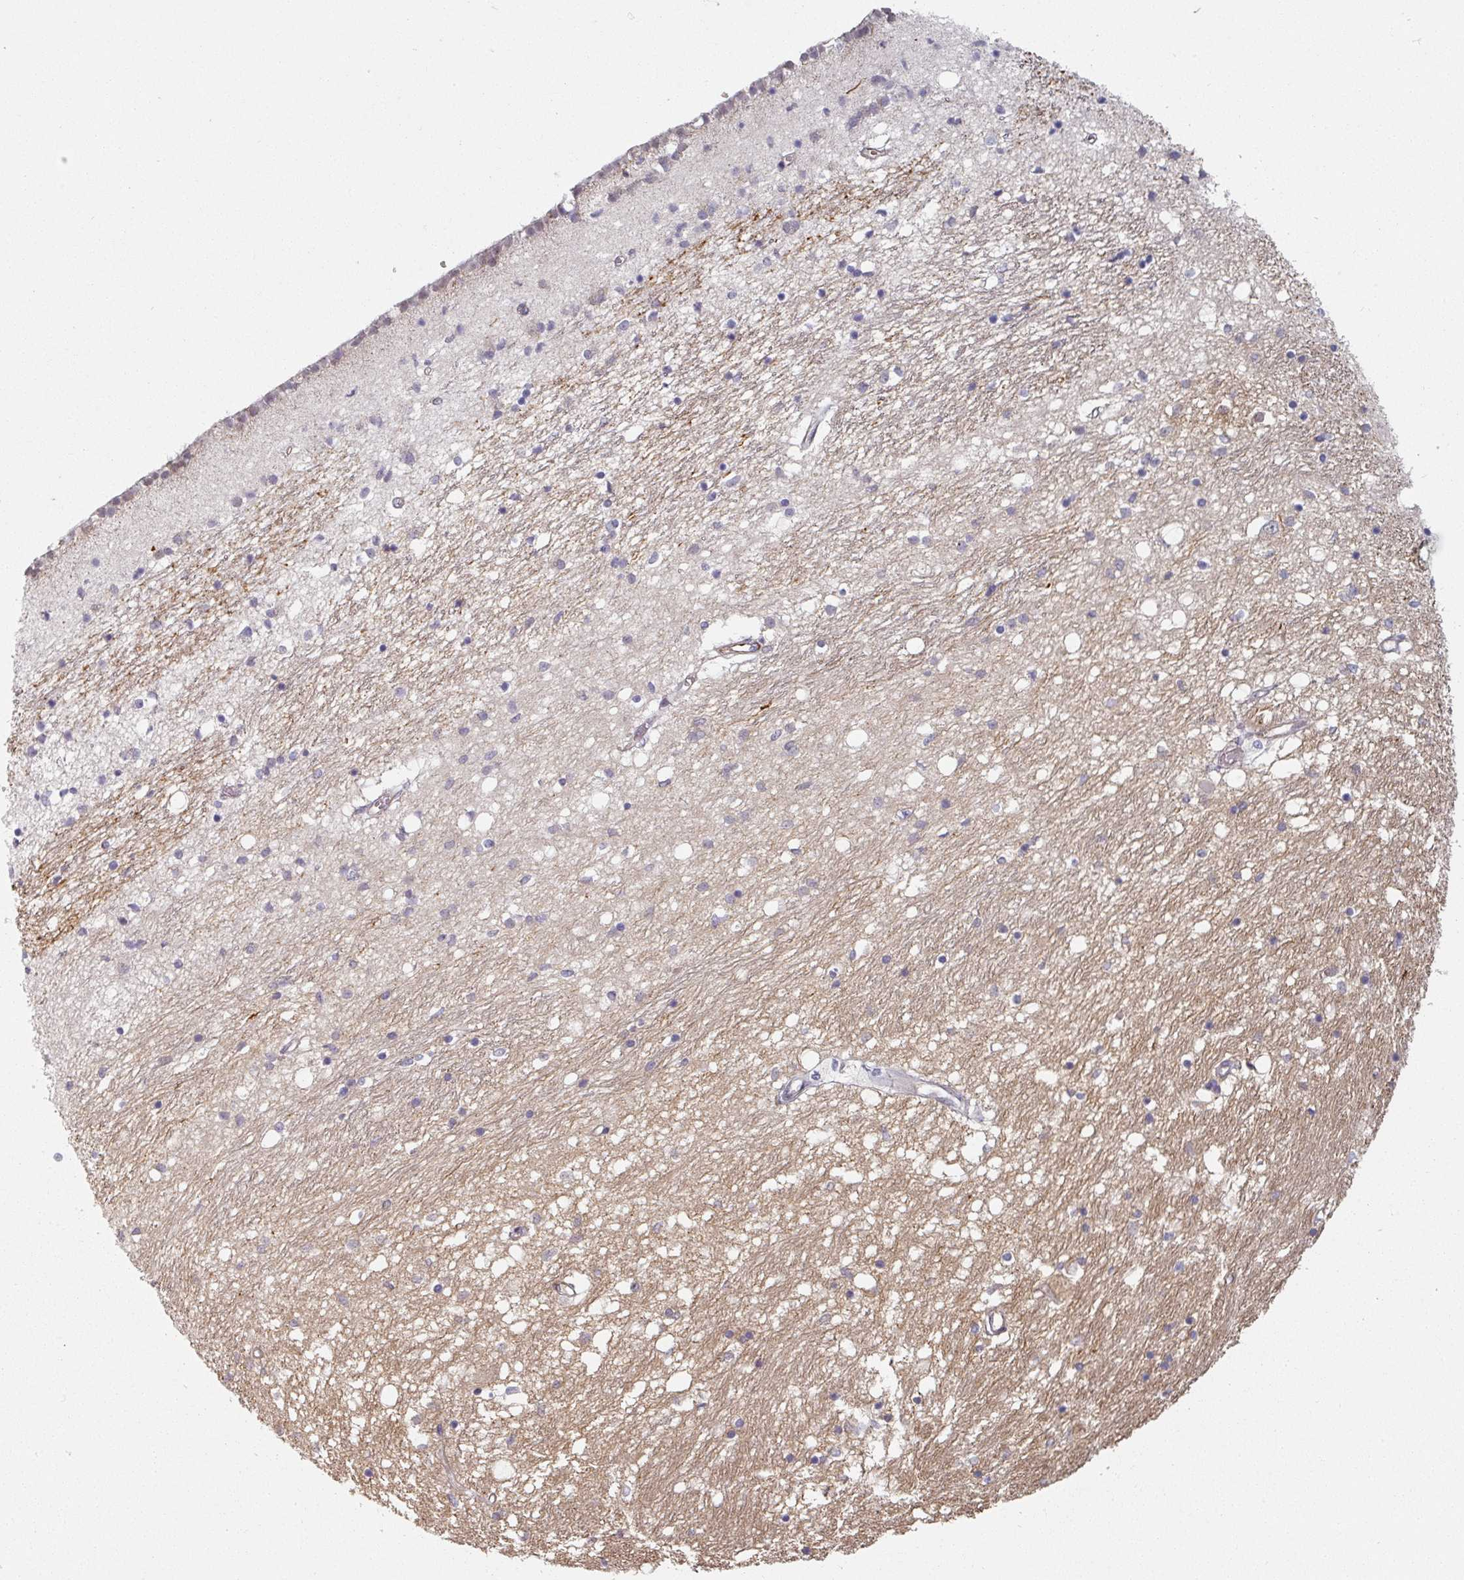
{"staining": {"intensity": "weak", "quantity": "<25%", "location": "cytoplasmic/membranous"}, "tissue": "caudate", "cell_type": "Glial cells", "image_type": "normal", "snomed": [{"axis": "morphology", "description": "Normal tissue, NOS"}, {"axis": "topography", "description": "Lateral ventricle wall"}], "caption": "Immunohistochemistry (IHC) of benign caudate demonstrates no expression in glial cells.", "gene": "CEP78", "patient": {"sex": "male", "age": 70}}